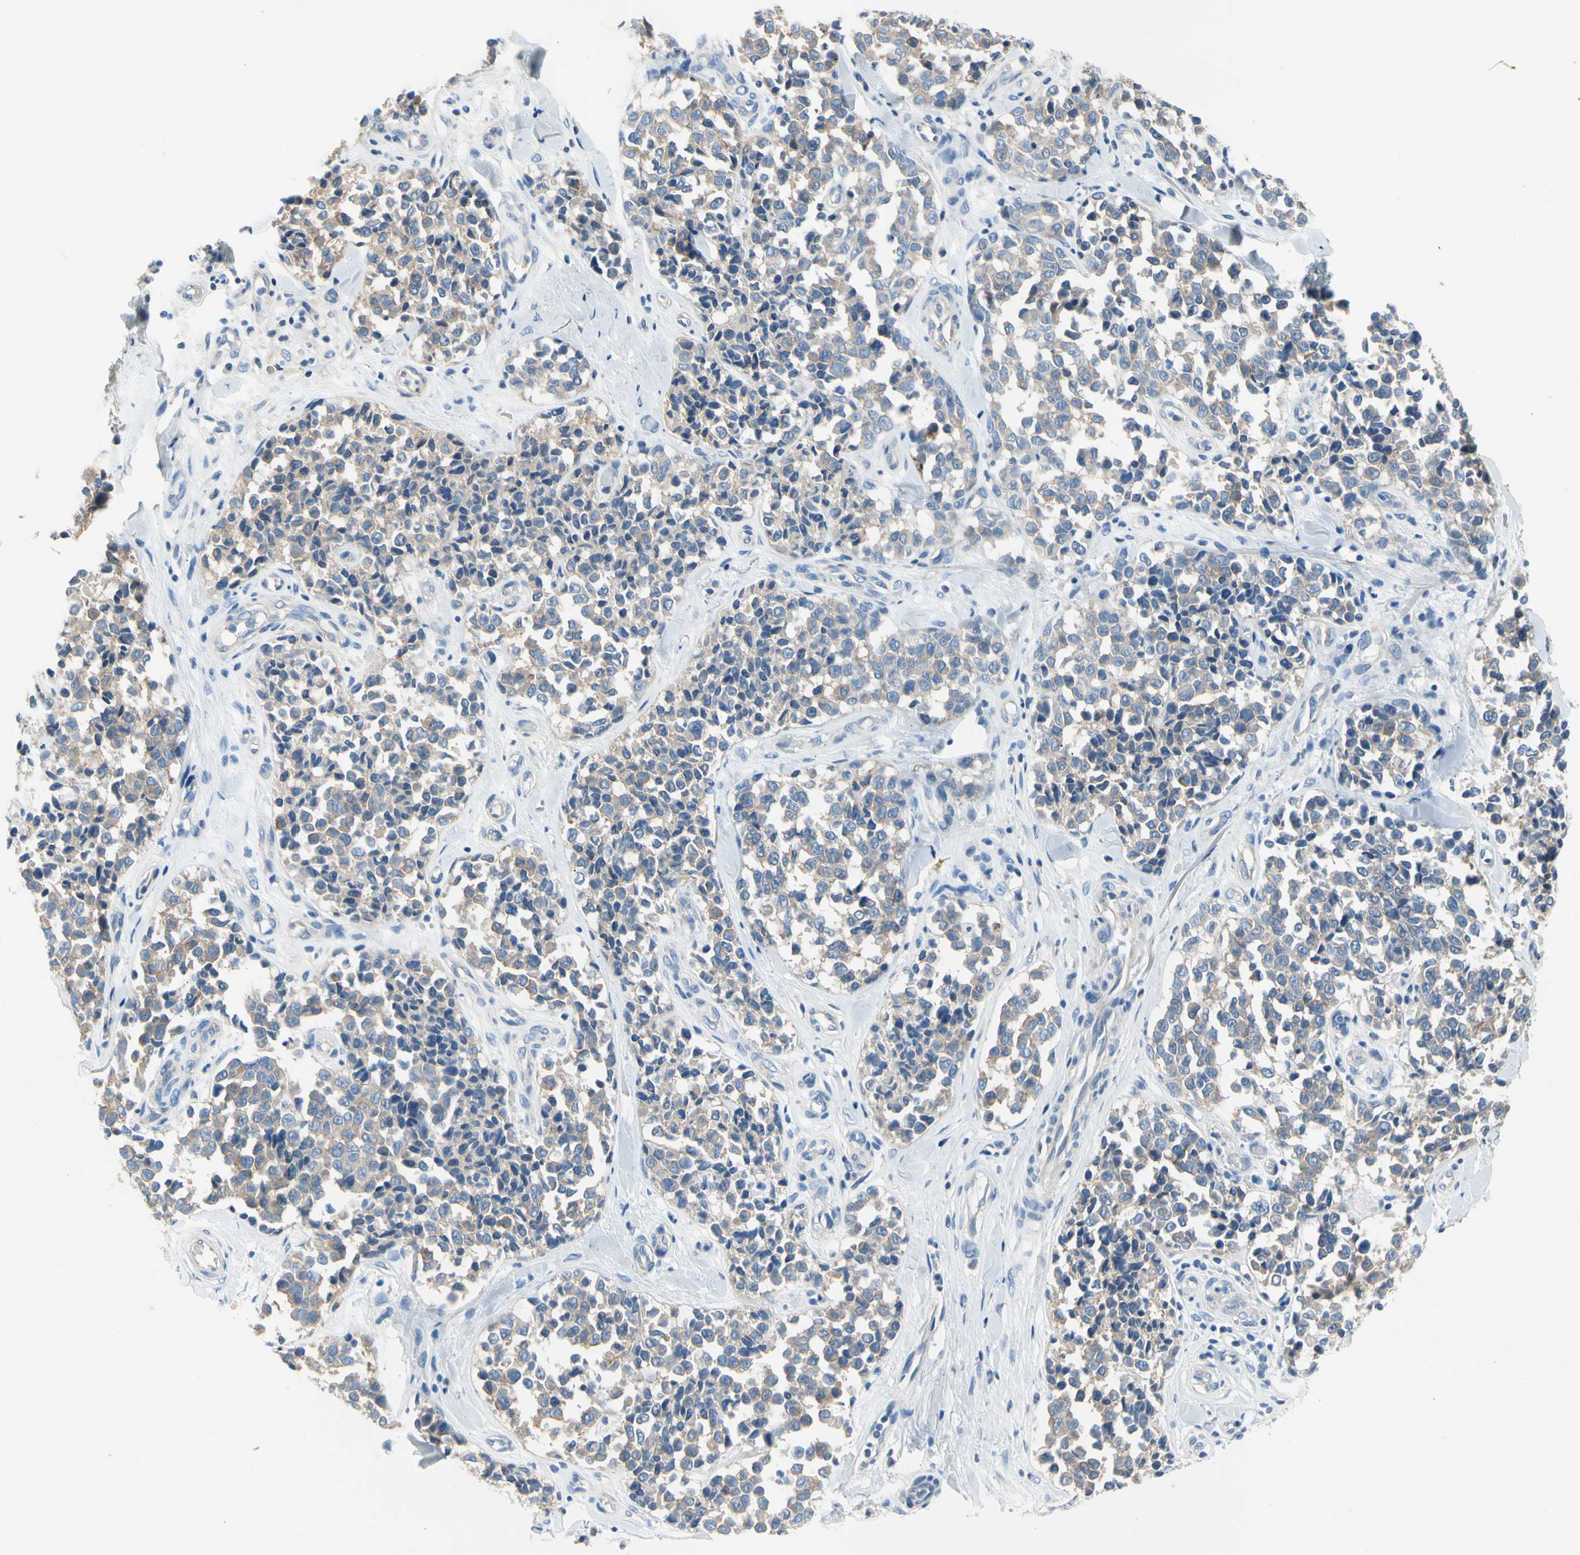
{"staining": {"intensity": "weak", "quantity": ">75%", "location": "cytoplasmic/membranous"}, "tissue": "melanoma", "cell_type": "Tumor cells", "image_type": "cancer", "snomed": [{"axis": "morphology", "description": "Malignant melanoma, NOS"}, {"axis": "topography", "description": "Skin"}], "caption": "Immunohistochemical staining of melanoma displays low levels of weak cytoplasmic/membranous protein expression in about >75% of tumor cells.", "gene": "CA14", "patient": {"sex": "female", "age": 64}}